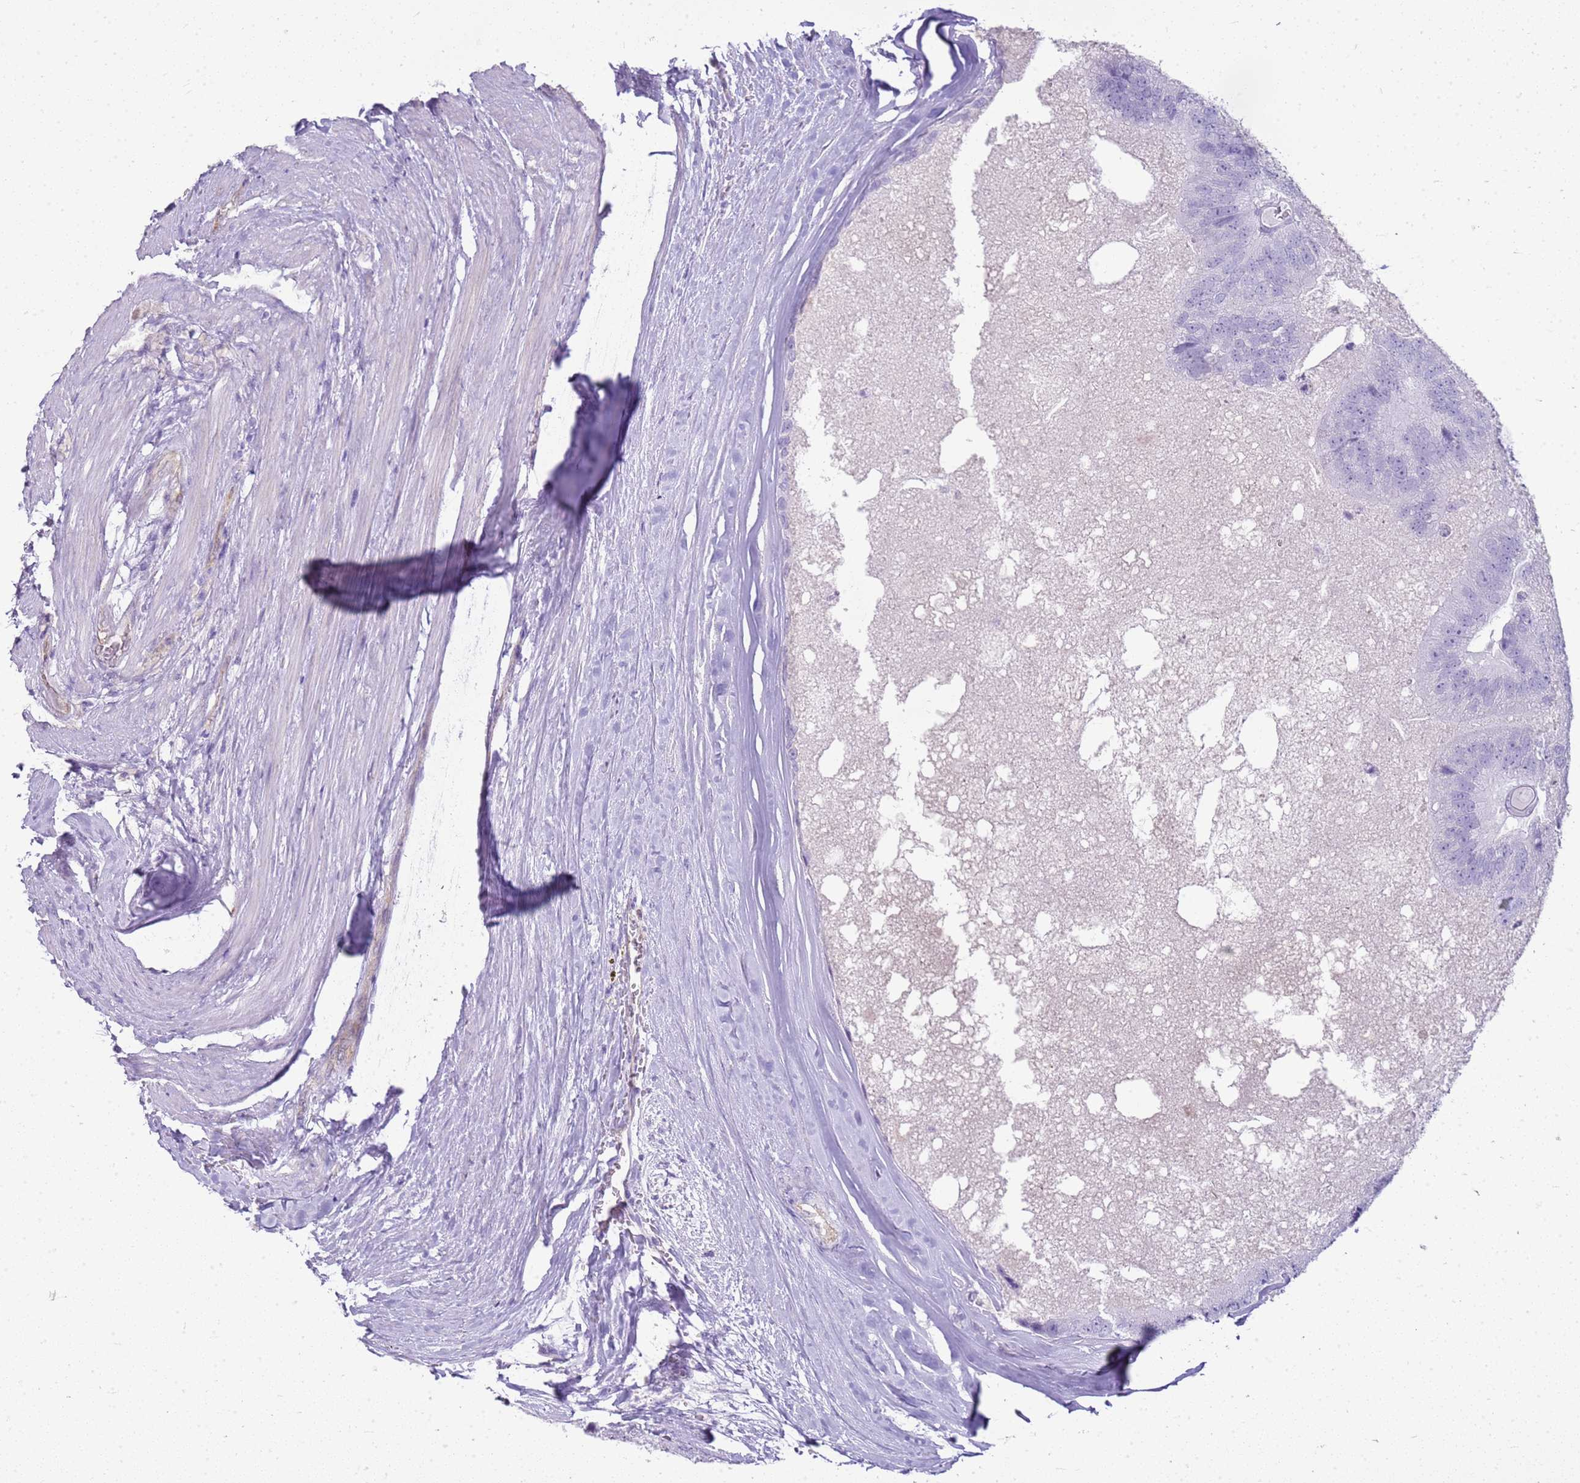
{"staining": {"intensity": "negative", "quantity": "none", "location": "none"}, "tissue": "prostate cancer", "cell_type": "Tumor cells", "image_type": "cancer", "snomed": [{"axis": "morphology", "description": "Adenocarcinoma, High grade"}, {"axis": "topography", "description": "Prostate"}], "caption": "Photomicrograph shows no significant protein positivity in tumor cells of adenocarcinoma (high-grade) (prostate). The staining is performed using DAB brown chromogen with nuclei counter-stained in using hematoxylin.", "gene": "SULT1E1", "patient": {"sex": "male", "age": 70}}